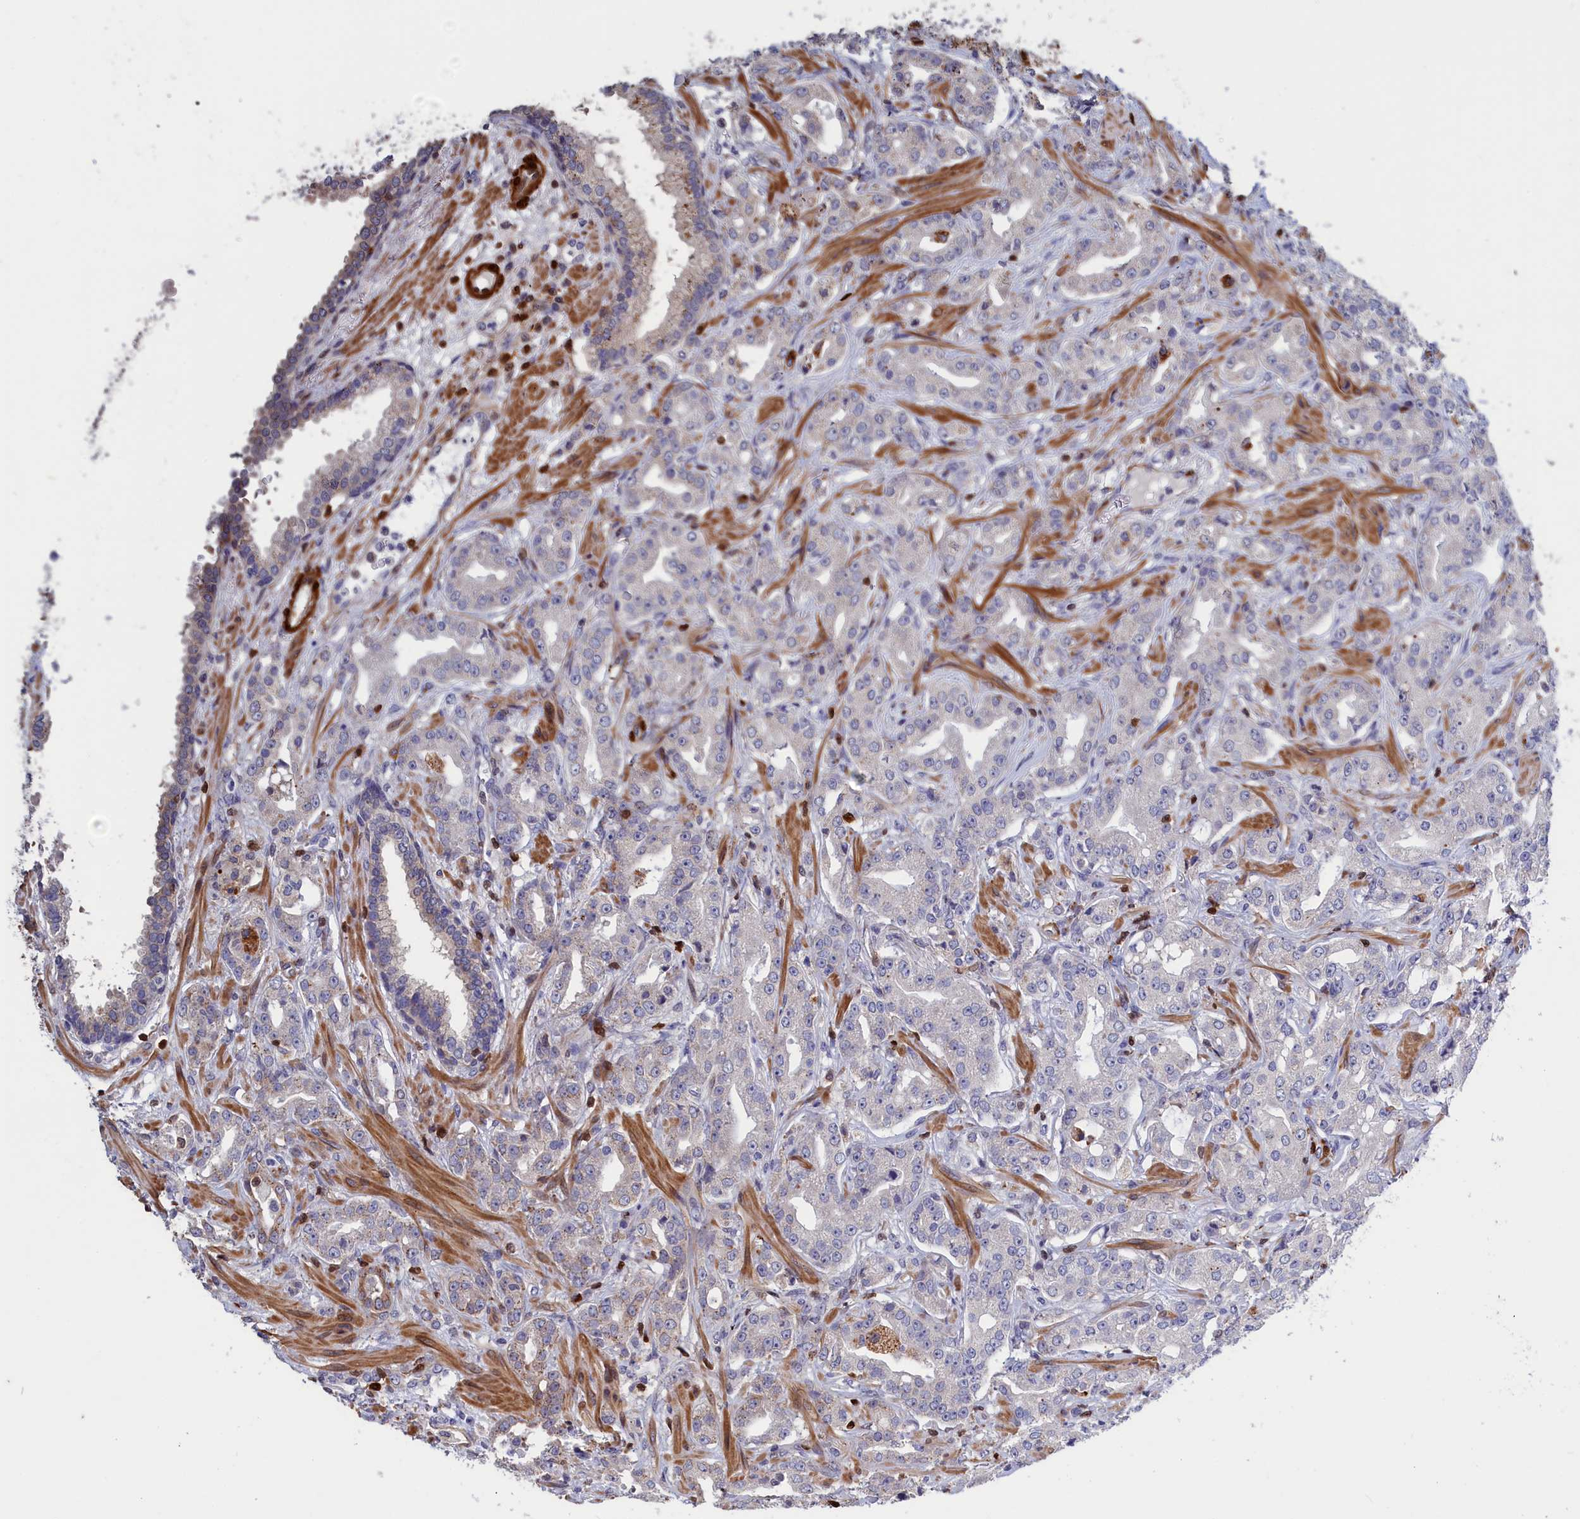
{"staining": {"intensity": "negative", "quantity": "none", "location": "none"}, "tissue": "prostate cancer", "cell_type": "Tumor cells", "image_type": "cancer", "snomed": [{"axis": "morphology", "description": "Adenocarcinoma, High grade"}, {"axis": "topography", "description": "Prostate"}], "caption": "Protein analysis of adenocarcinoma (high-grade) (prostate) demonstrates no significant positivity in tumor cells.", "gene": "CRIP1", "patient": {"sex": "male", "age": 63}}